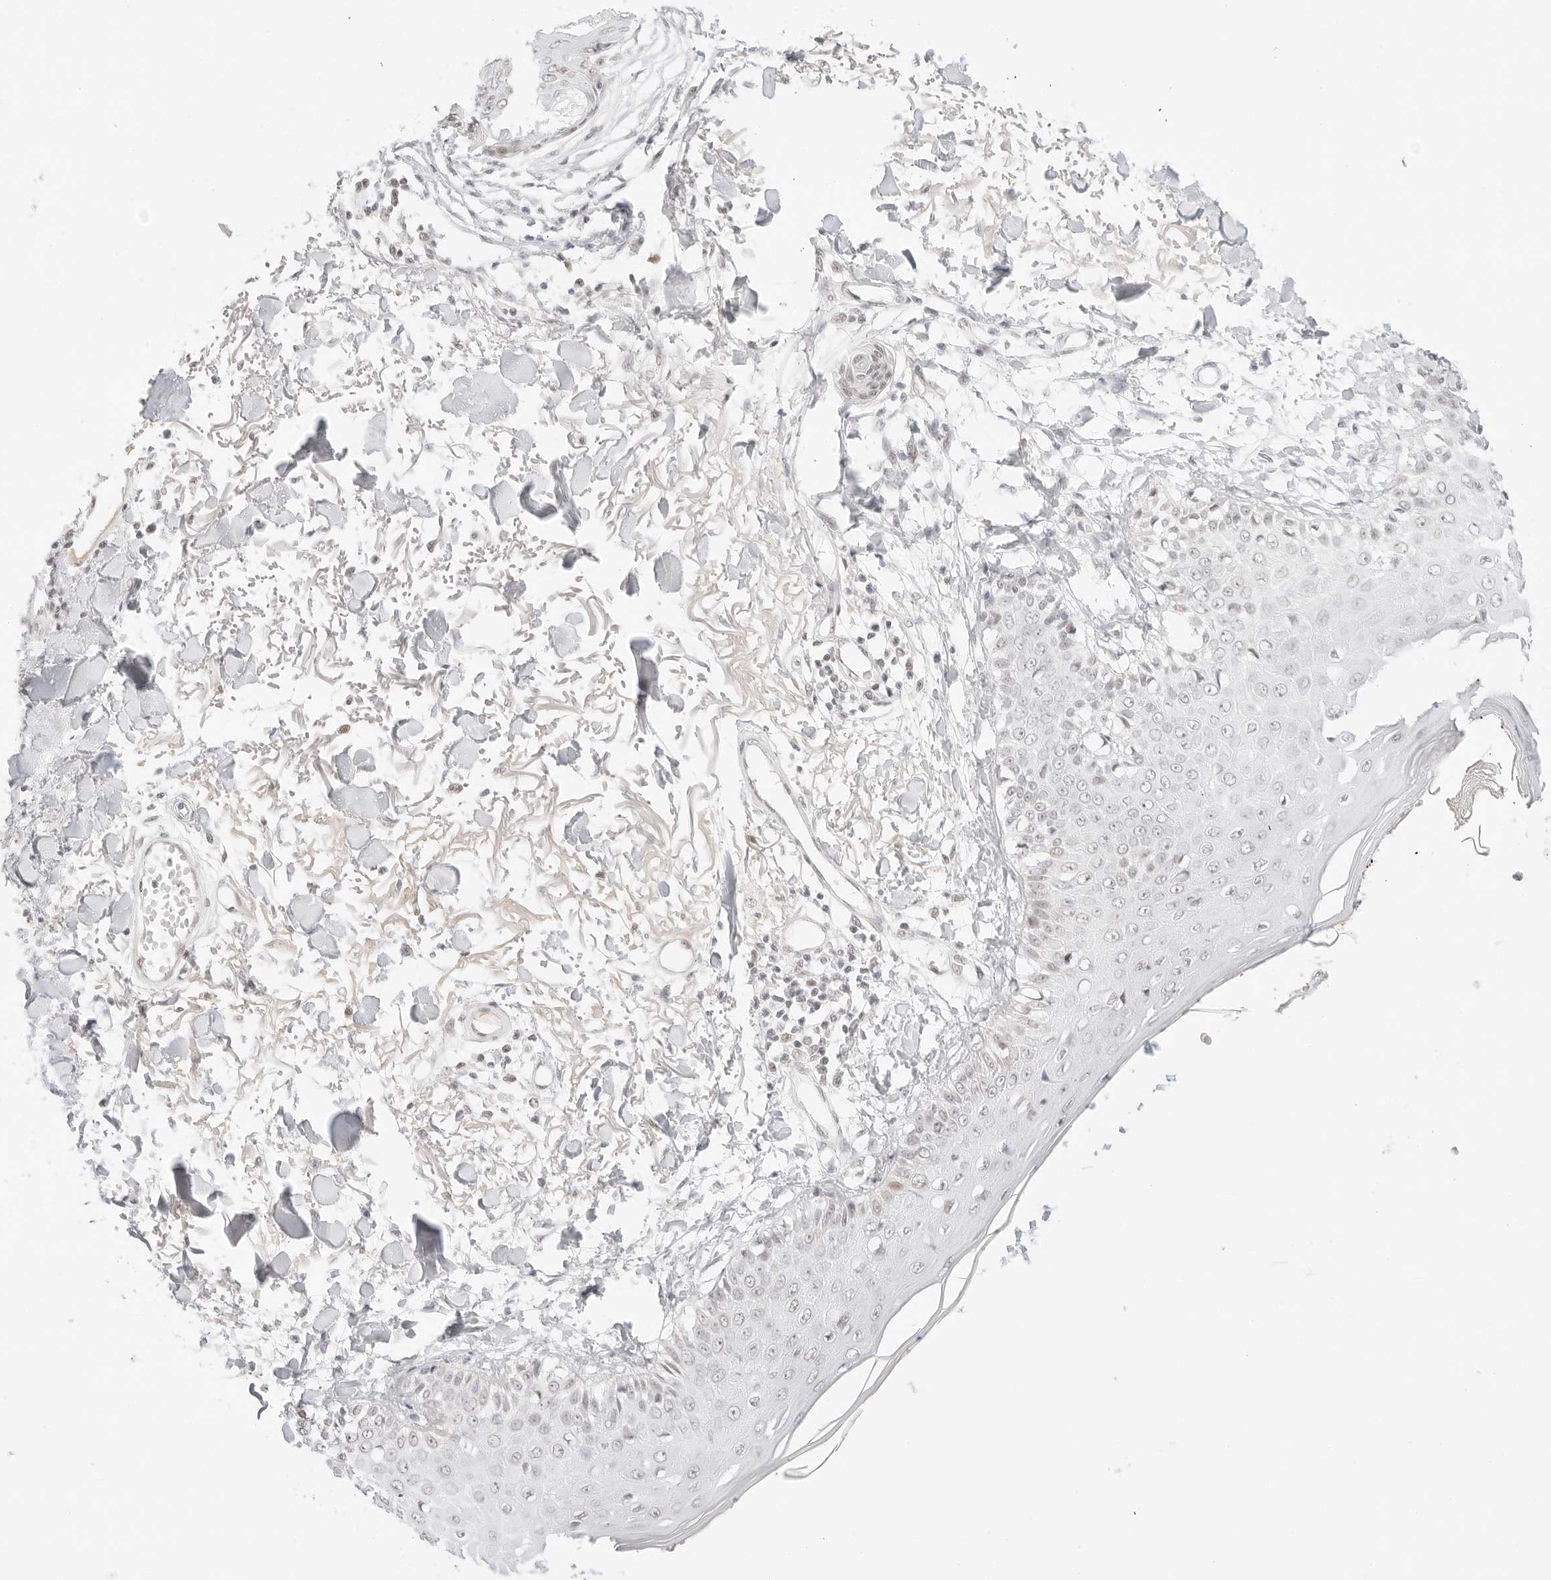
{"staining": {"intensity": "weak", "quantity": ">75%", "location": "nuclear"}, "tissue": "skin", "cell_type": "Fibroblasts", "image_type": "normal", "snomed": [{"axis": "morphology", "description": "Normal tissue, NOS"}, {"axis": "morphology", "description": "Squamous cell carcinoma, NOS"}, {"axis": "topography", "description": "Skin"}, {"axis": "topography", "description": "Peripheral nerve tissue"}], "caption": "Normal skin shows weak nuclear positivity in approximately >75% of fibroblasts, visualized by immunohistochemistry. The staining was performed using DAB (3,3'-diaminobenzidine) to visualize the protein expression in brown, while the nuclei were stained in blue with hematoxylin (Magnification: 20x).", "gene": "ITGA6", "patient": {"sex": "male", "age": 83}}